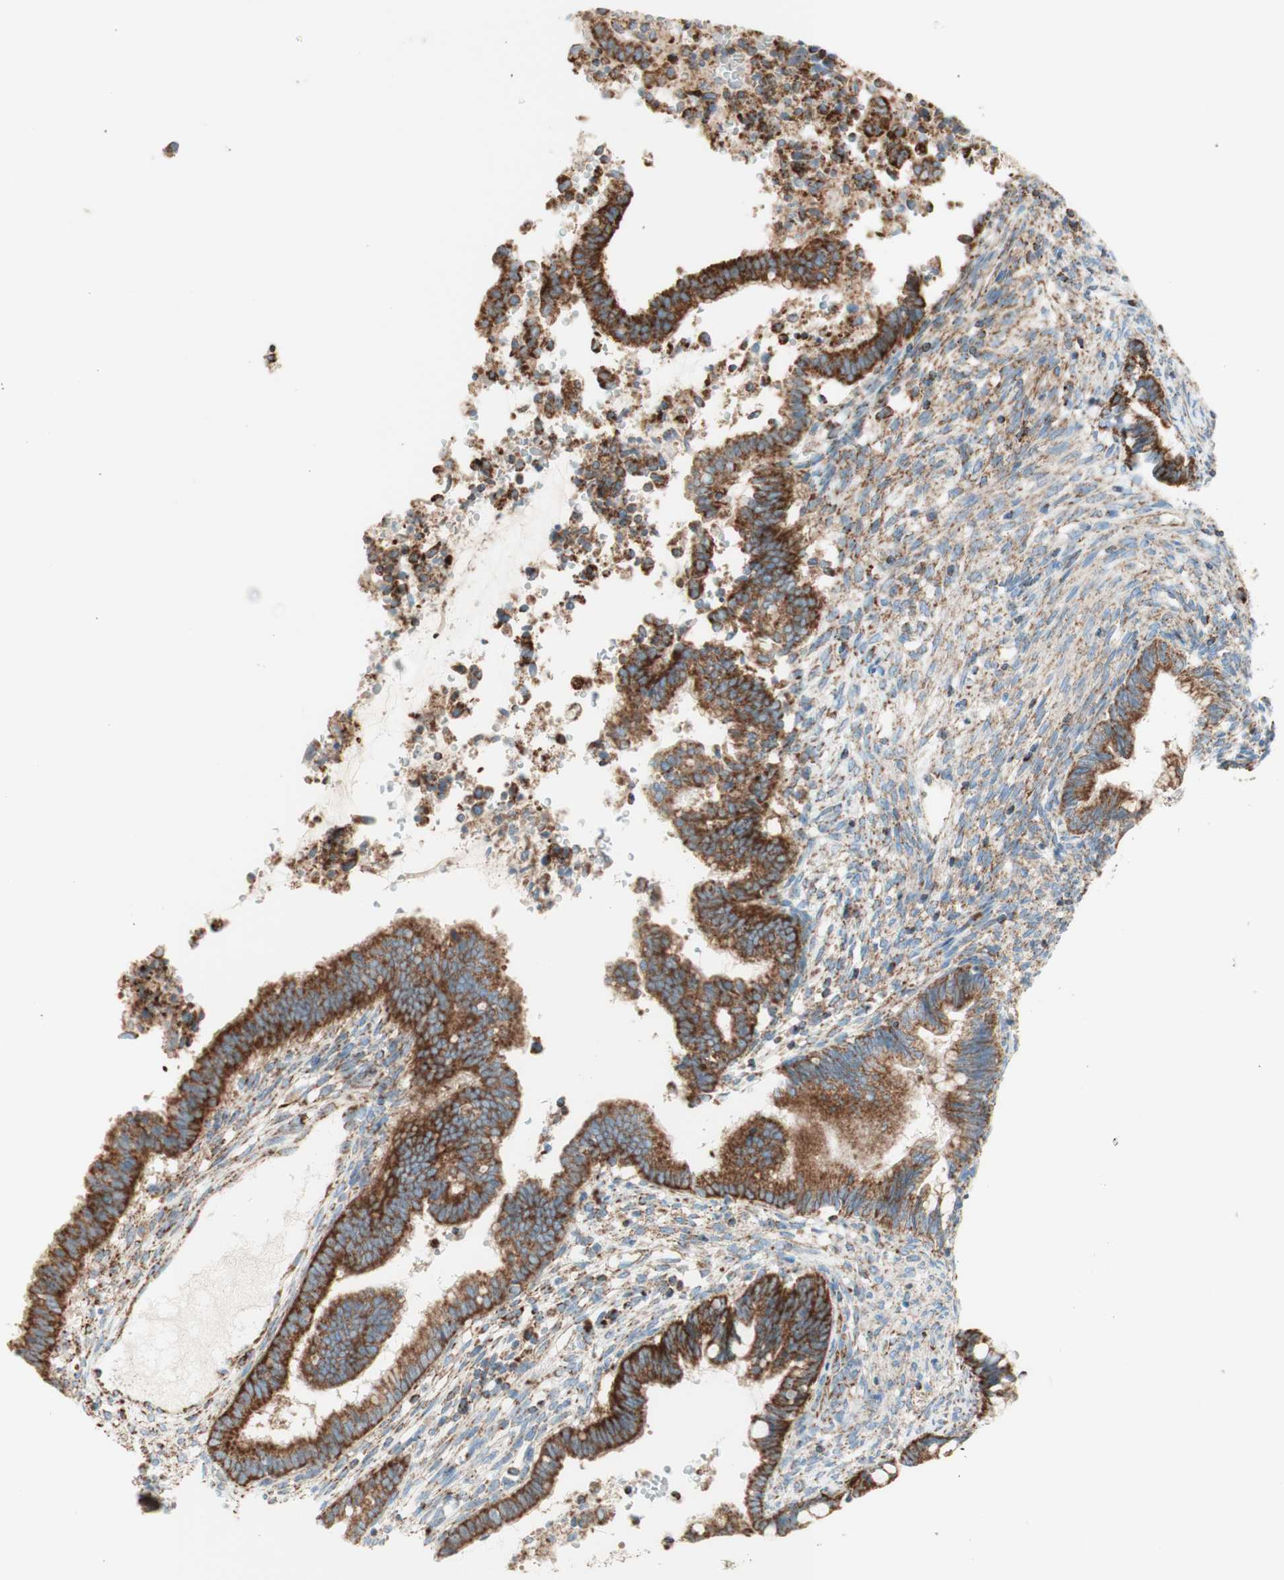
{"staining": {"intensity": "strong", "quantity": ">75%", "location": "cytoplasmic/membranous"}, "tissue": "cervical cancer", "cell_type": "Tumor cells", "image_type": "cancer", "snomed": [{"axis": "morphology", "description": "Adenocarcinoma, NOS"}, {"axis": "topography", "description": "Cervix"}], "caption": "This micrograph exhibits immunohistochemistry staining of human cervical cancer (adenocarcinoma), with high strong cytoplasmic/membranous staining in about >75% of tumor cells.", "gene": "TOMM20", "patient": {"sex": "female", "age": 44}}